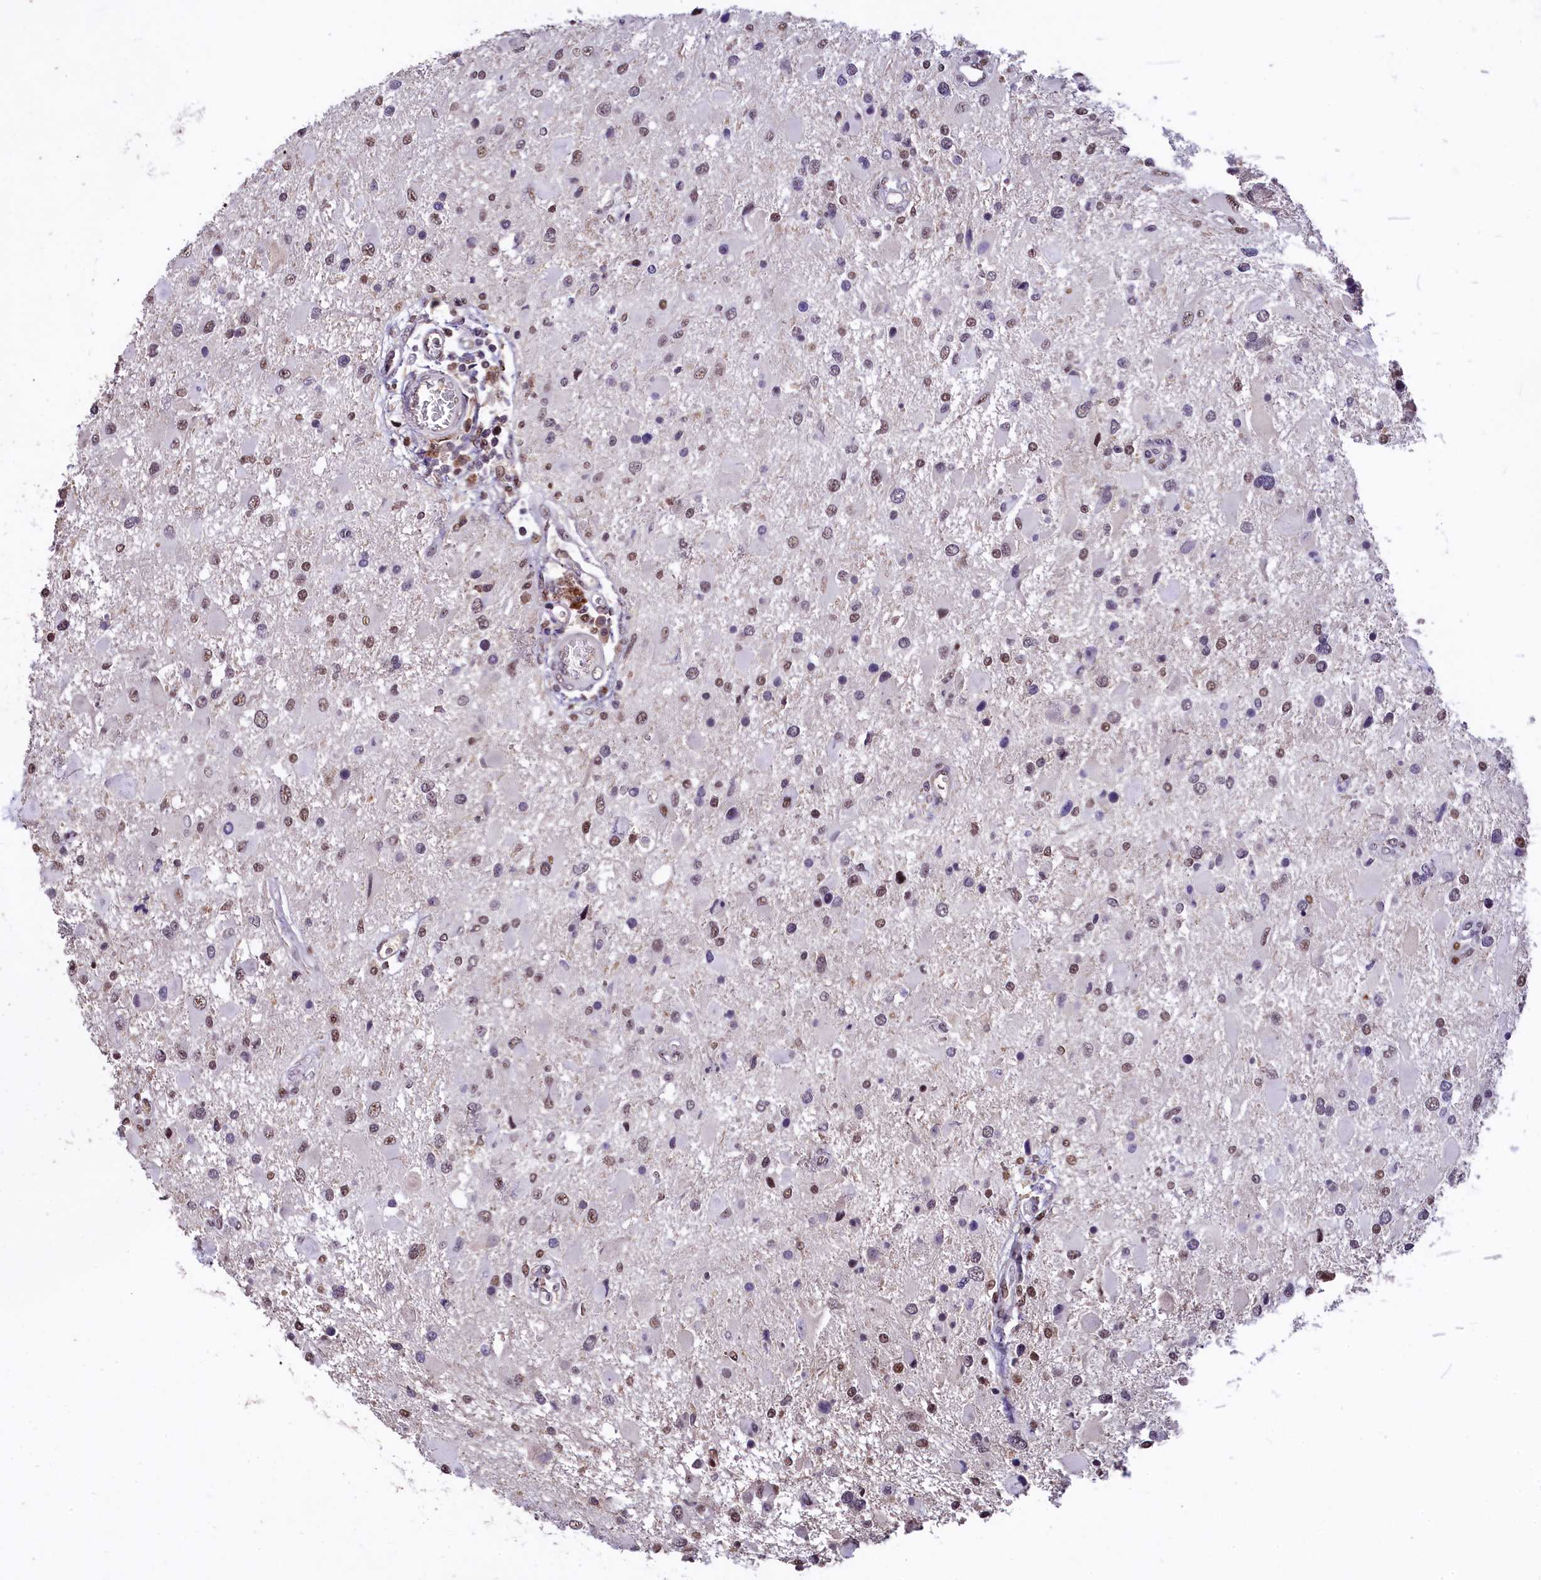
{"staining": {"intensity": "weak", "quantity": "25%-75%", "location": "nuclear"}, "tissue": "glioma", "cell_type": "Tumor cells", "image_type": "cancer", "snomed": [{"axis": "morphology", "description": "Glioma, malignant, High grade"}, {"axis": "topography", "description": "Brain"}], "caption": "Immunohistochemical staining of human malignant glioma (high-grade) demonstrates low levels of weak nuclear protein positivity in approximately 25%-75% of tumor cells. (Stains: DAB (3,3'-diaminobenzidine) in brown, nuclei in blue, Microscopy: brightfield microscopy at high magnification).", "gene": "HECTD4", "patient": {"sex": "male", "age": 53}}